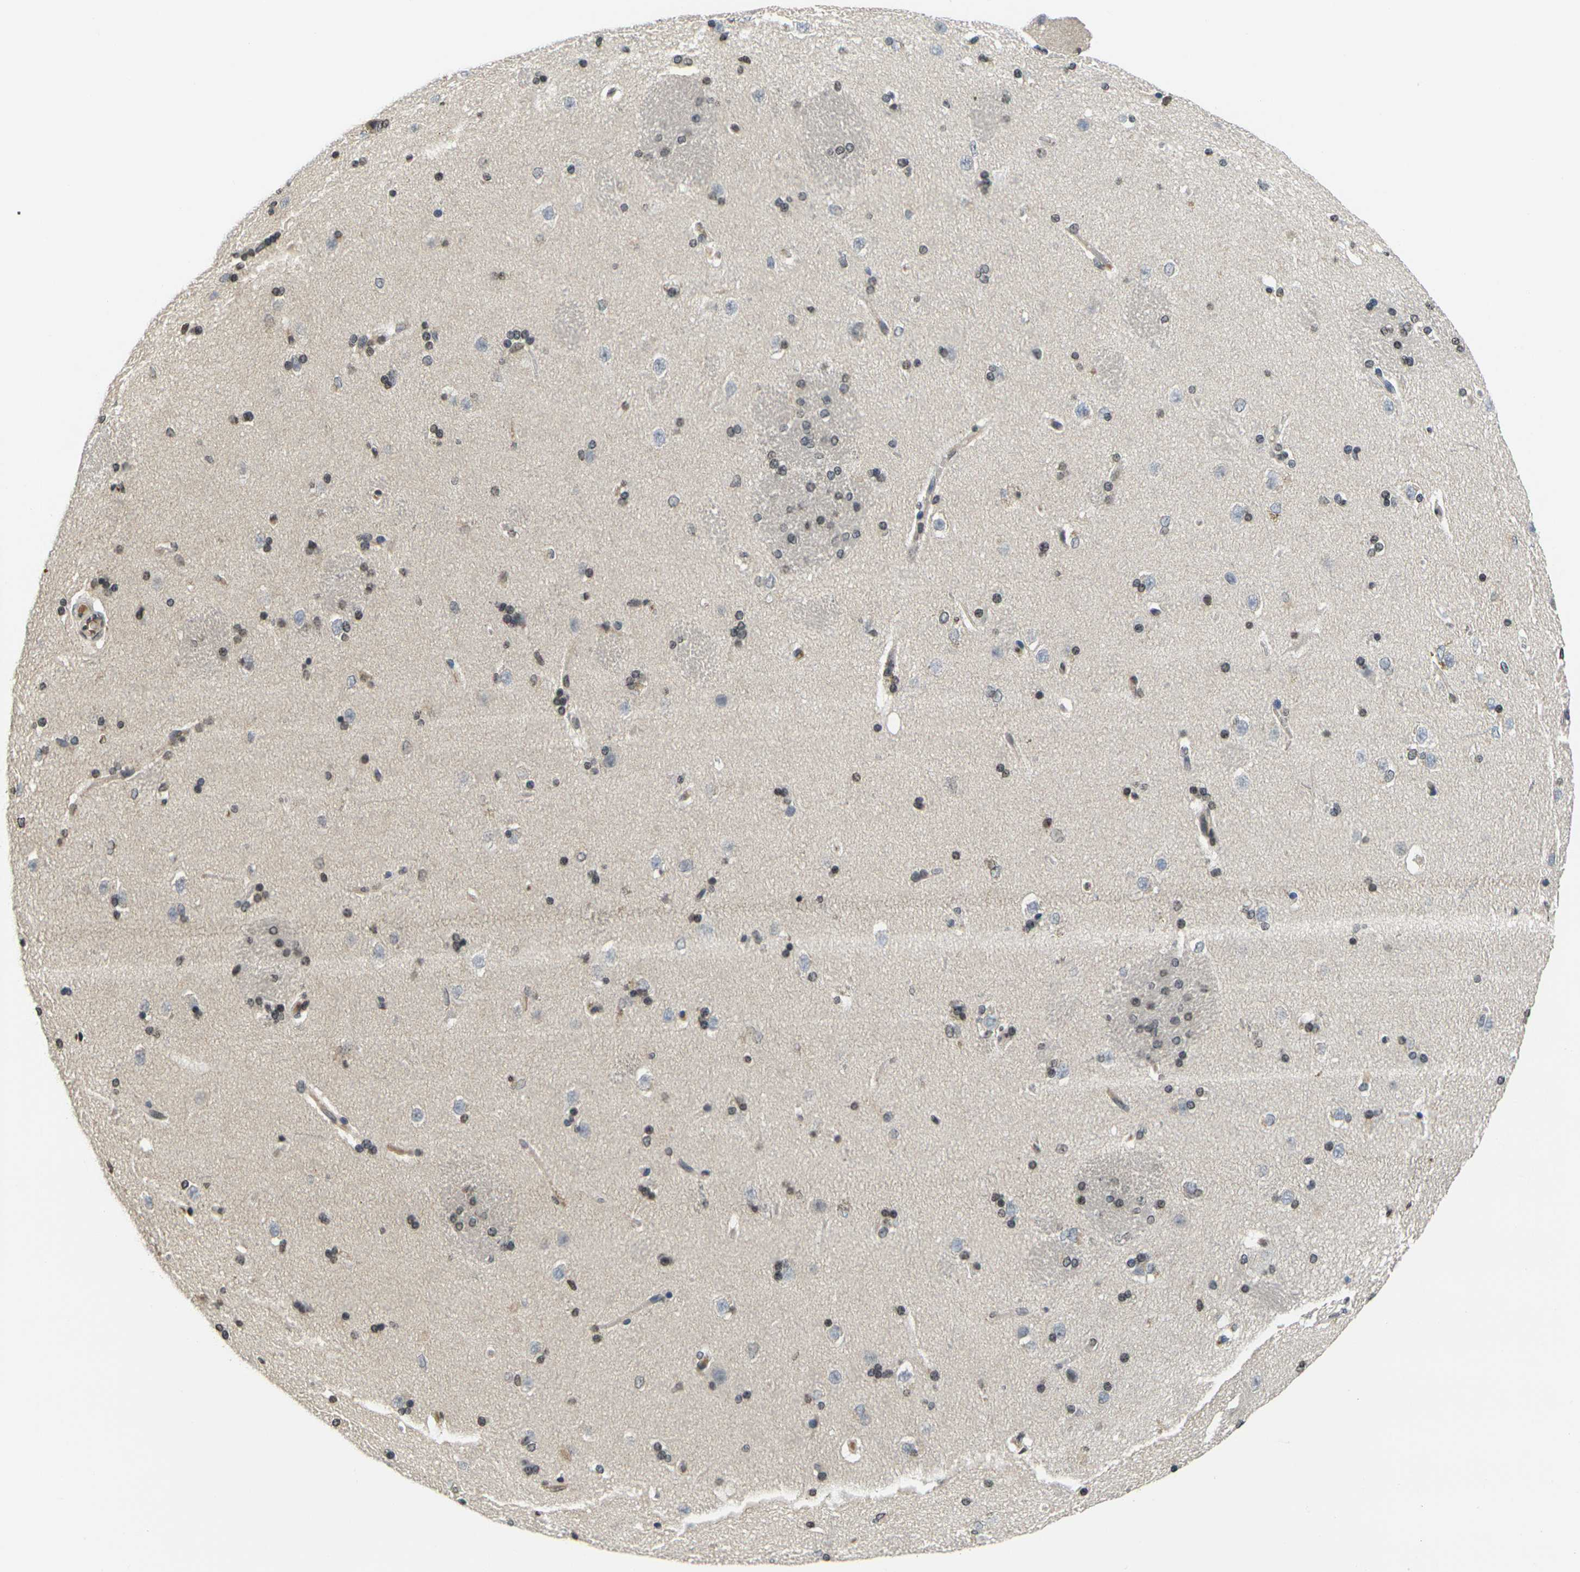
{"staining": {"intensity": "moderate", "quantity": "25%-75%", "location": "nuclear"}, "tissue": "caudate", "cell_type": "Glial cells", "image_type": "normal", "snomed": [{"axis": "morphology", "description": "Normal tissue, NOS"}, {"axis": "topography", "description": "Lateral ventricle wall"}], "caption": "The photomicrograph reveals immunohistochemical staining of benign caudate. There is moderate nuclear expression is identified in approximately 25%-75% of glial cells. (brown staining indicates protein expression, while blue staining denotes nuclei).", "gene": "C1QC", "patient": {"sex": "female", "age": 19}}